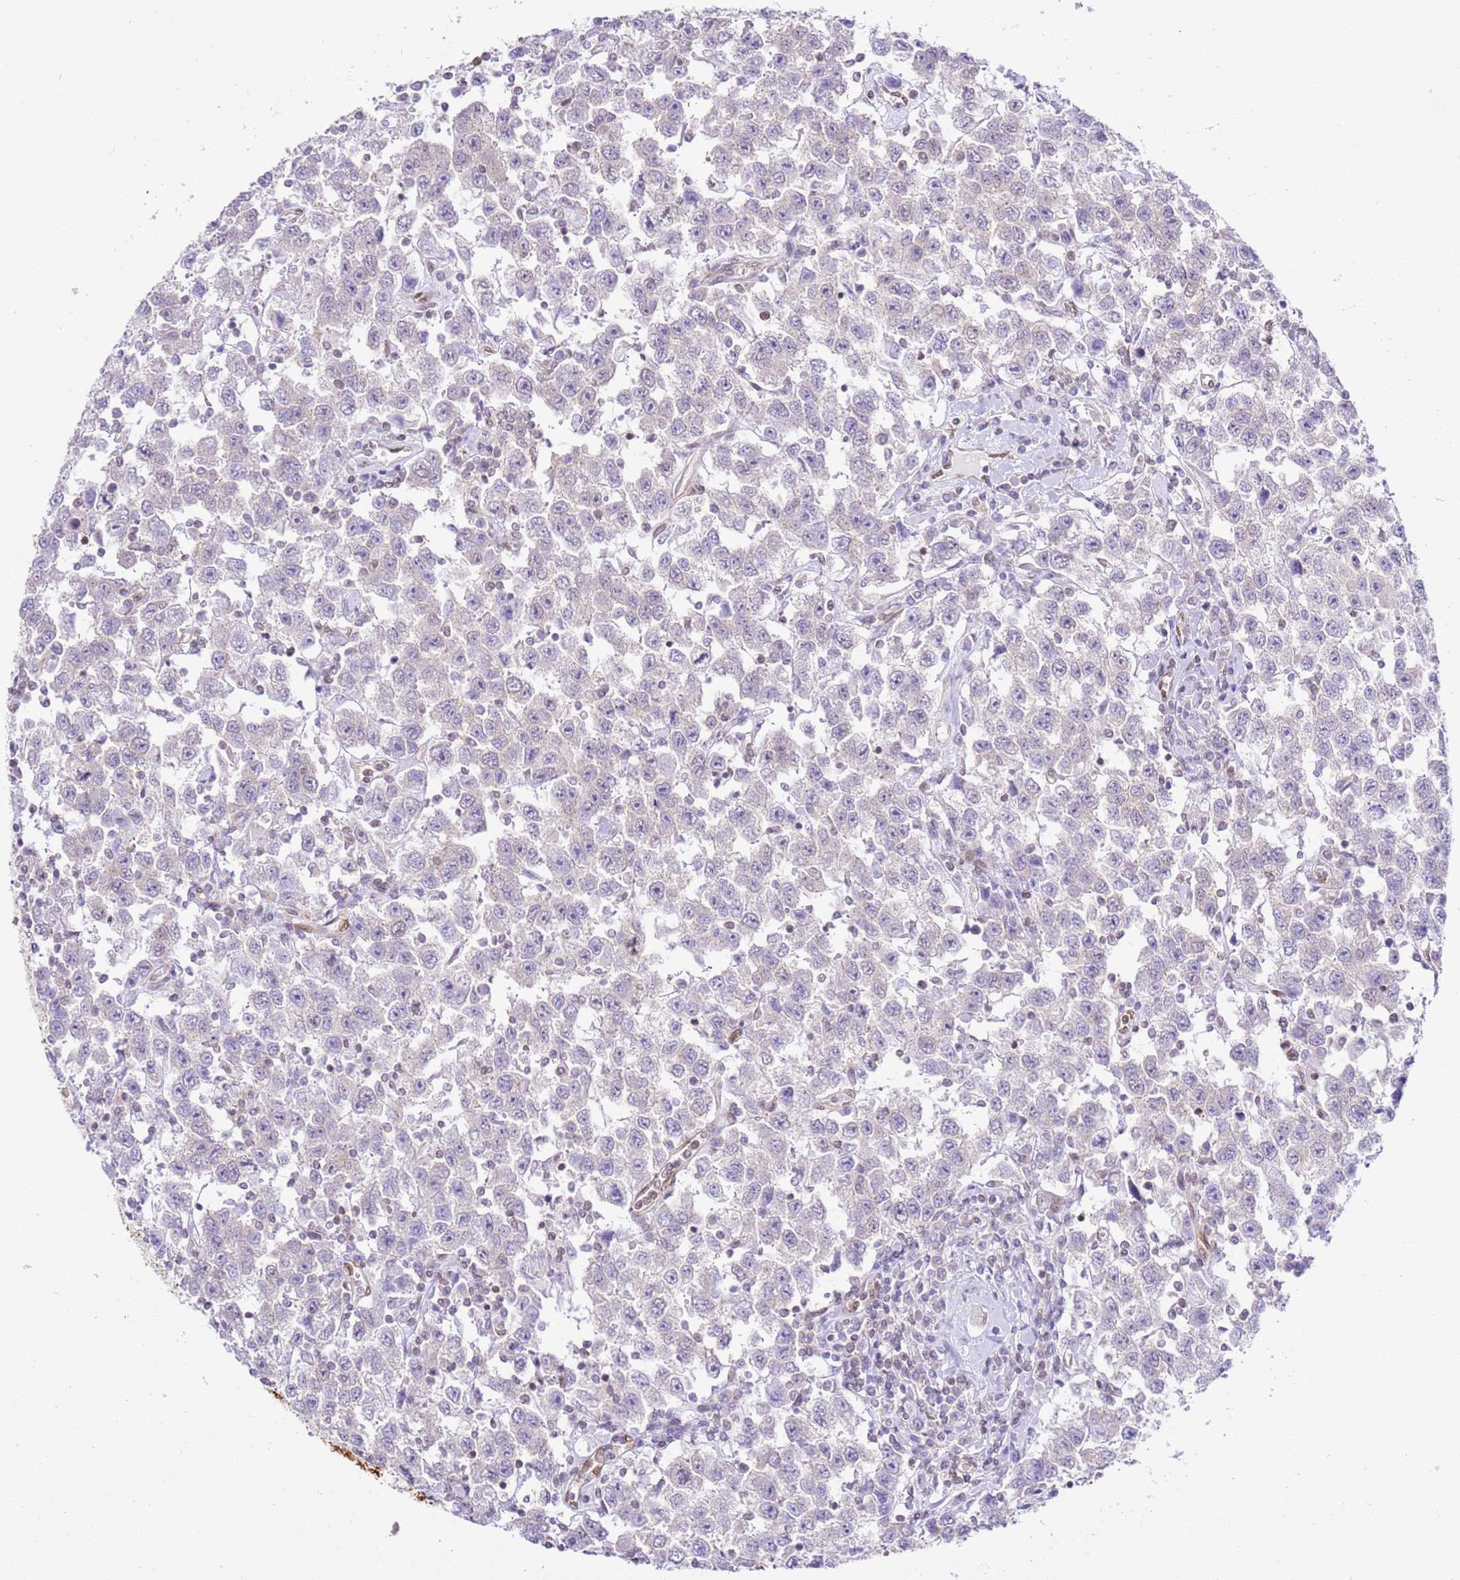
{"staining": {"intensity": "negative", "quantity": "none", "location": "none"}, "tissue": "testis cancer", "cell_type": "Tumor cells", "image_type": "cancer", "snomed": [{"axis": "morphology", "description": "Seminoma, NOS"}, {"axis": "topography", "description": "Testis"}], "caption": "High magnification brightfield microscopy of seminoma (testis) stained with DAB (3,3'-diaminobenzidine) (brown) and counterstained with hematoxylin (blue): tumor cells show no significant positivity. (Stains: DAB (3,3'-diaminobenzidine) IHC with hematoxylin counter stain, Microscopy: brightfield microscopy at high magnification).", "gene": "TRIM37", "patient": {"sex": "male", "age": 41}}